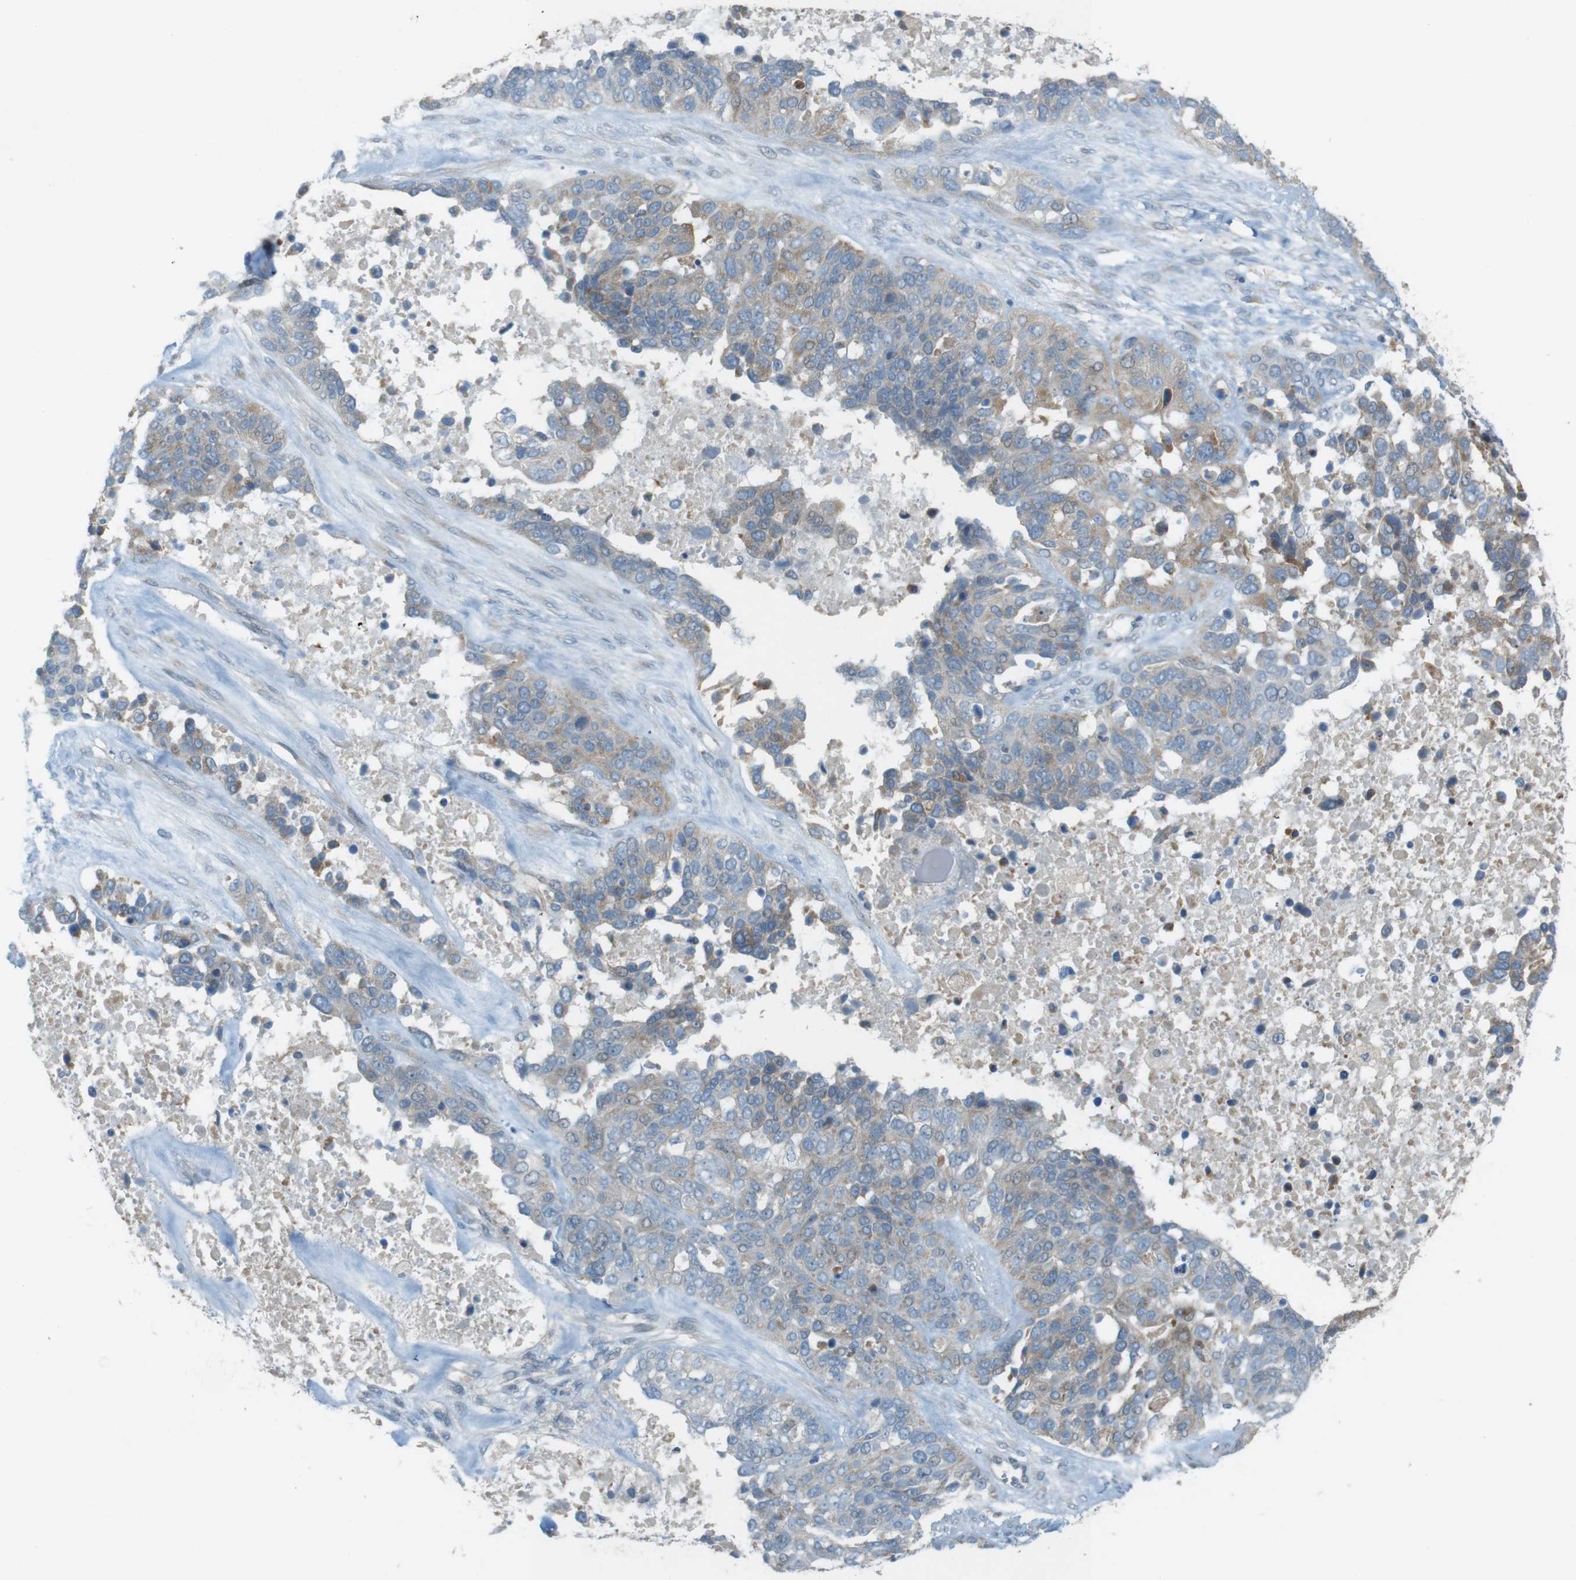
{"staining": {"intensity": "moderate", "quantity": "25%-75%", "location": "cytoplasmic/membranous"}, "tissue": "ovarian cancer", "cell_type": "Tumor cells", "image_type": "cancer", "snomed": [{"axis": "morphology", "description": "Cystadenocarcinoma, serous, NOS"}, {"axis": "topography", "description": "Ovary"}], "caption": "An image showing moderate cytoplasmic/membranous positivity in about 25%-75% of tumor cells in ovarian cancer (serous cystadenocarcinoma), as visualized by brown immunohistochemical staining.", "gene": "TMEM41B", "patient": {"sex": "female", "age": 44}}